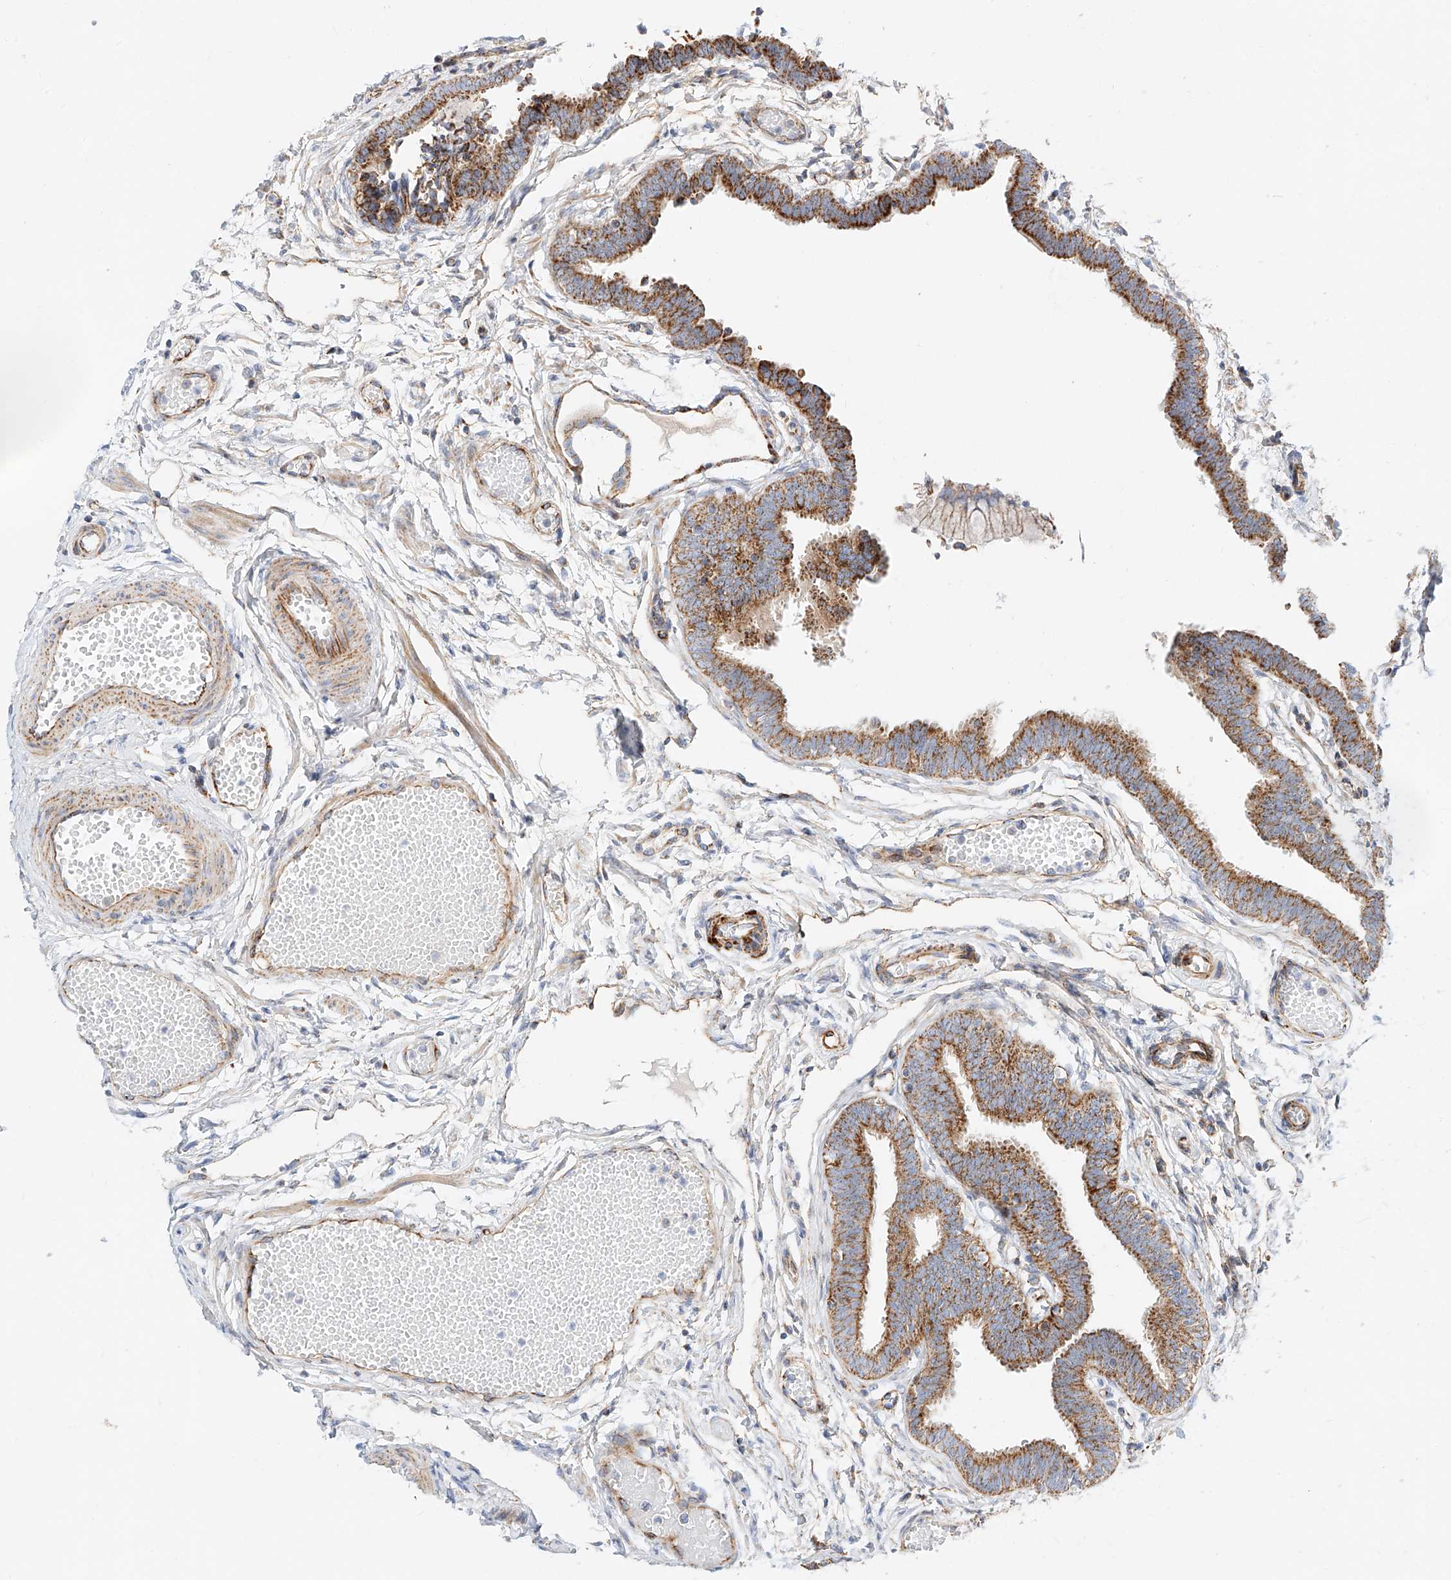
{"staining": {"intensity": "strong", "quantity": ">75%", "location": "cytoplasmic/membranous"}, "tissue": "fallopian tube", "cell_type": "Glandular cells", "image_type": "normal", "snomed": [{"axis": "morphology", "description": "Normal tissue, NOS"}, {"axis": "topography", "description": "Fallopian tube"}, {"axis": "topography", "description": "Ovary"}], "caption": "Fallopian tube stained with a protein marker reveals strong staining in glandular cells.", "gene": "CST9", "patient": {"sex": "female", "age": 23}}